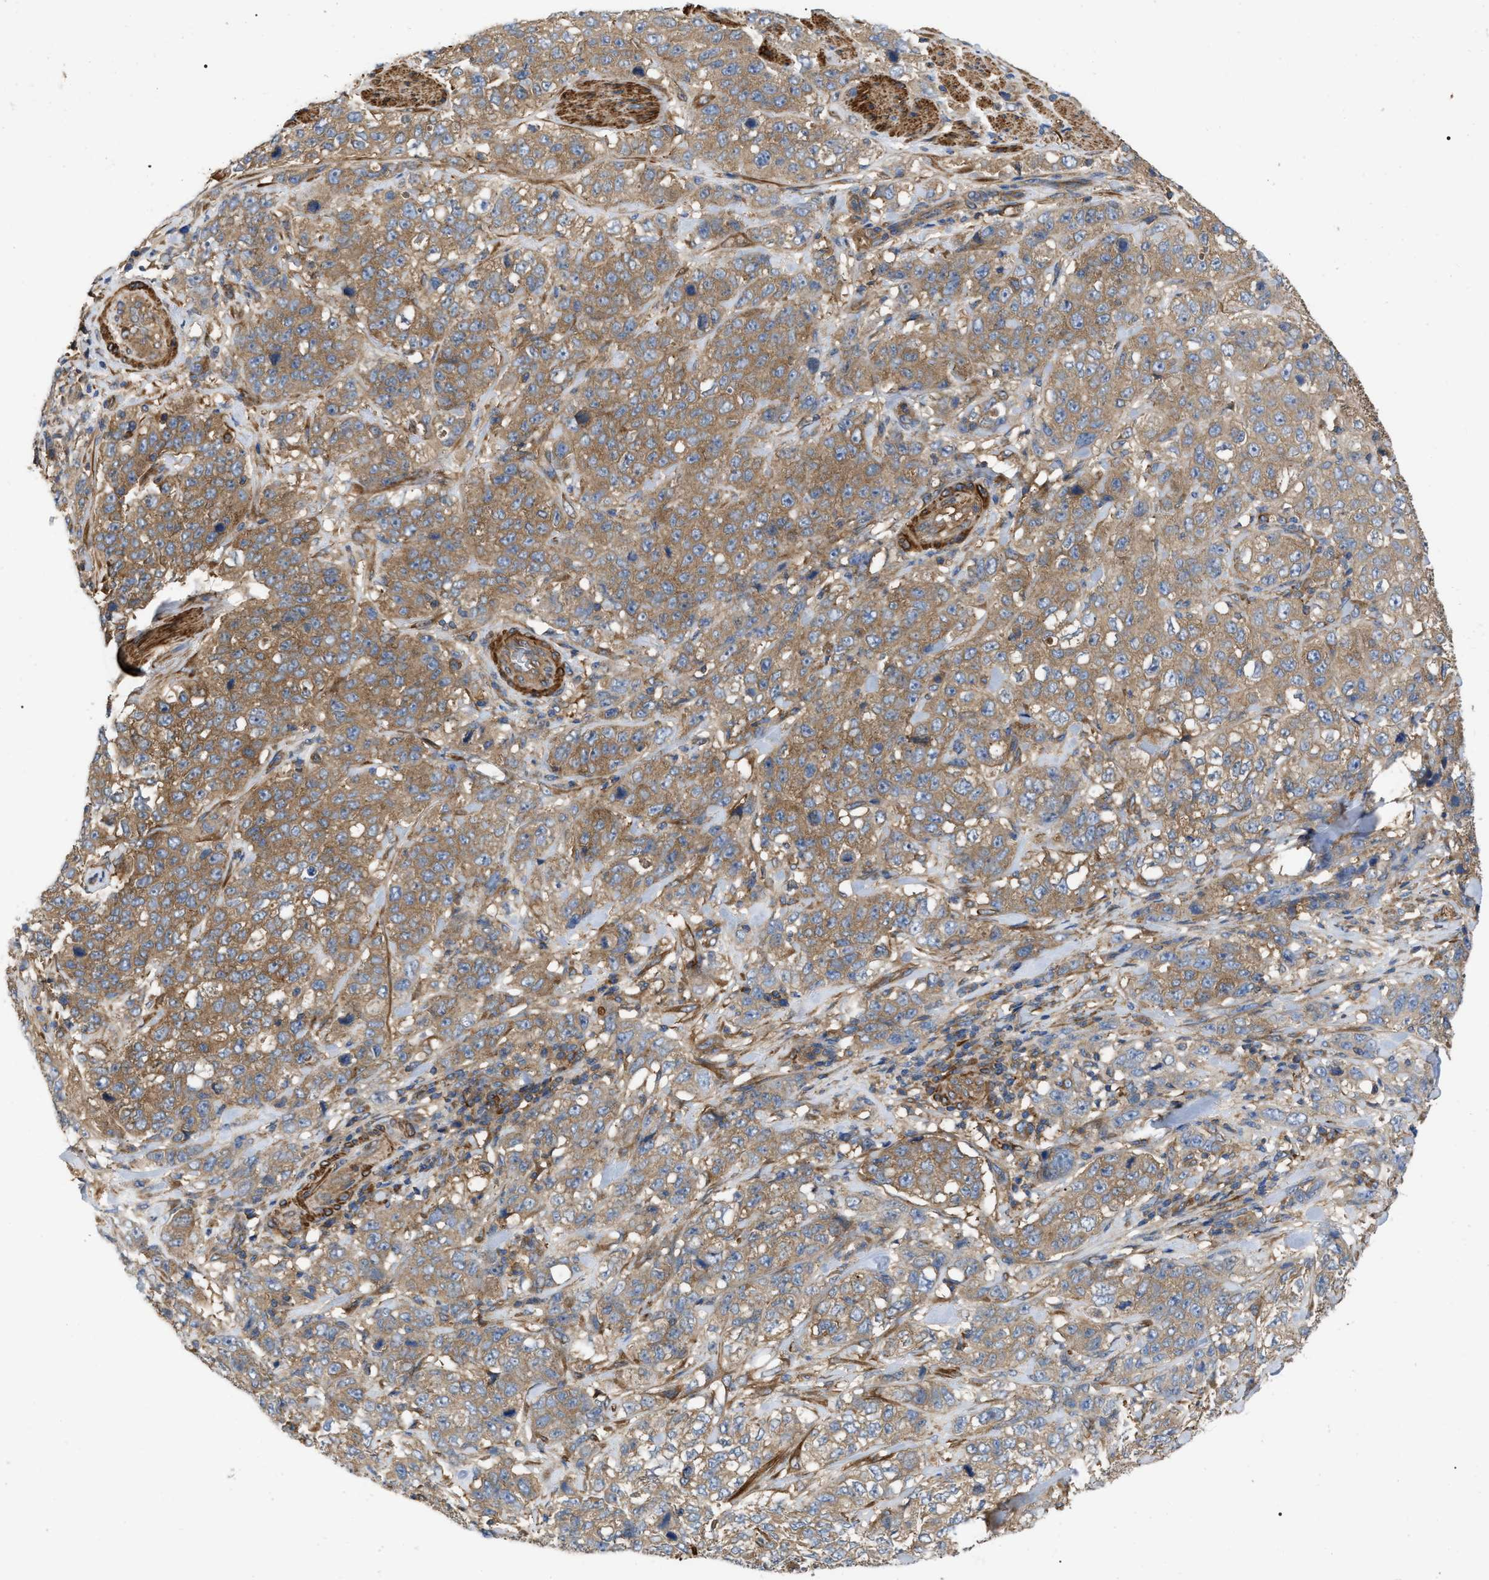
{"staining": {"intensity": "moderate", "quantity": ">75%", "location": "cytoplasmic/membranous"}, "tissue": "stomach cancer", "cell_type": "Tumor cells", "image_type": "cancer", "snomed": [{"axis": "morphology", "description": "Adenocarcinoma, NOS"}, {"axis": "topography", "description": "Stomach"}], "caption": "This is an image of IHC staining of stomach cancer, which shows moderate staining in the cytoplasmic/membranous of tumor cells.", "gene": "RABEP1", "patient": {"sex": "male", "age": 48}}